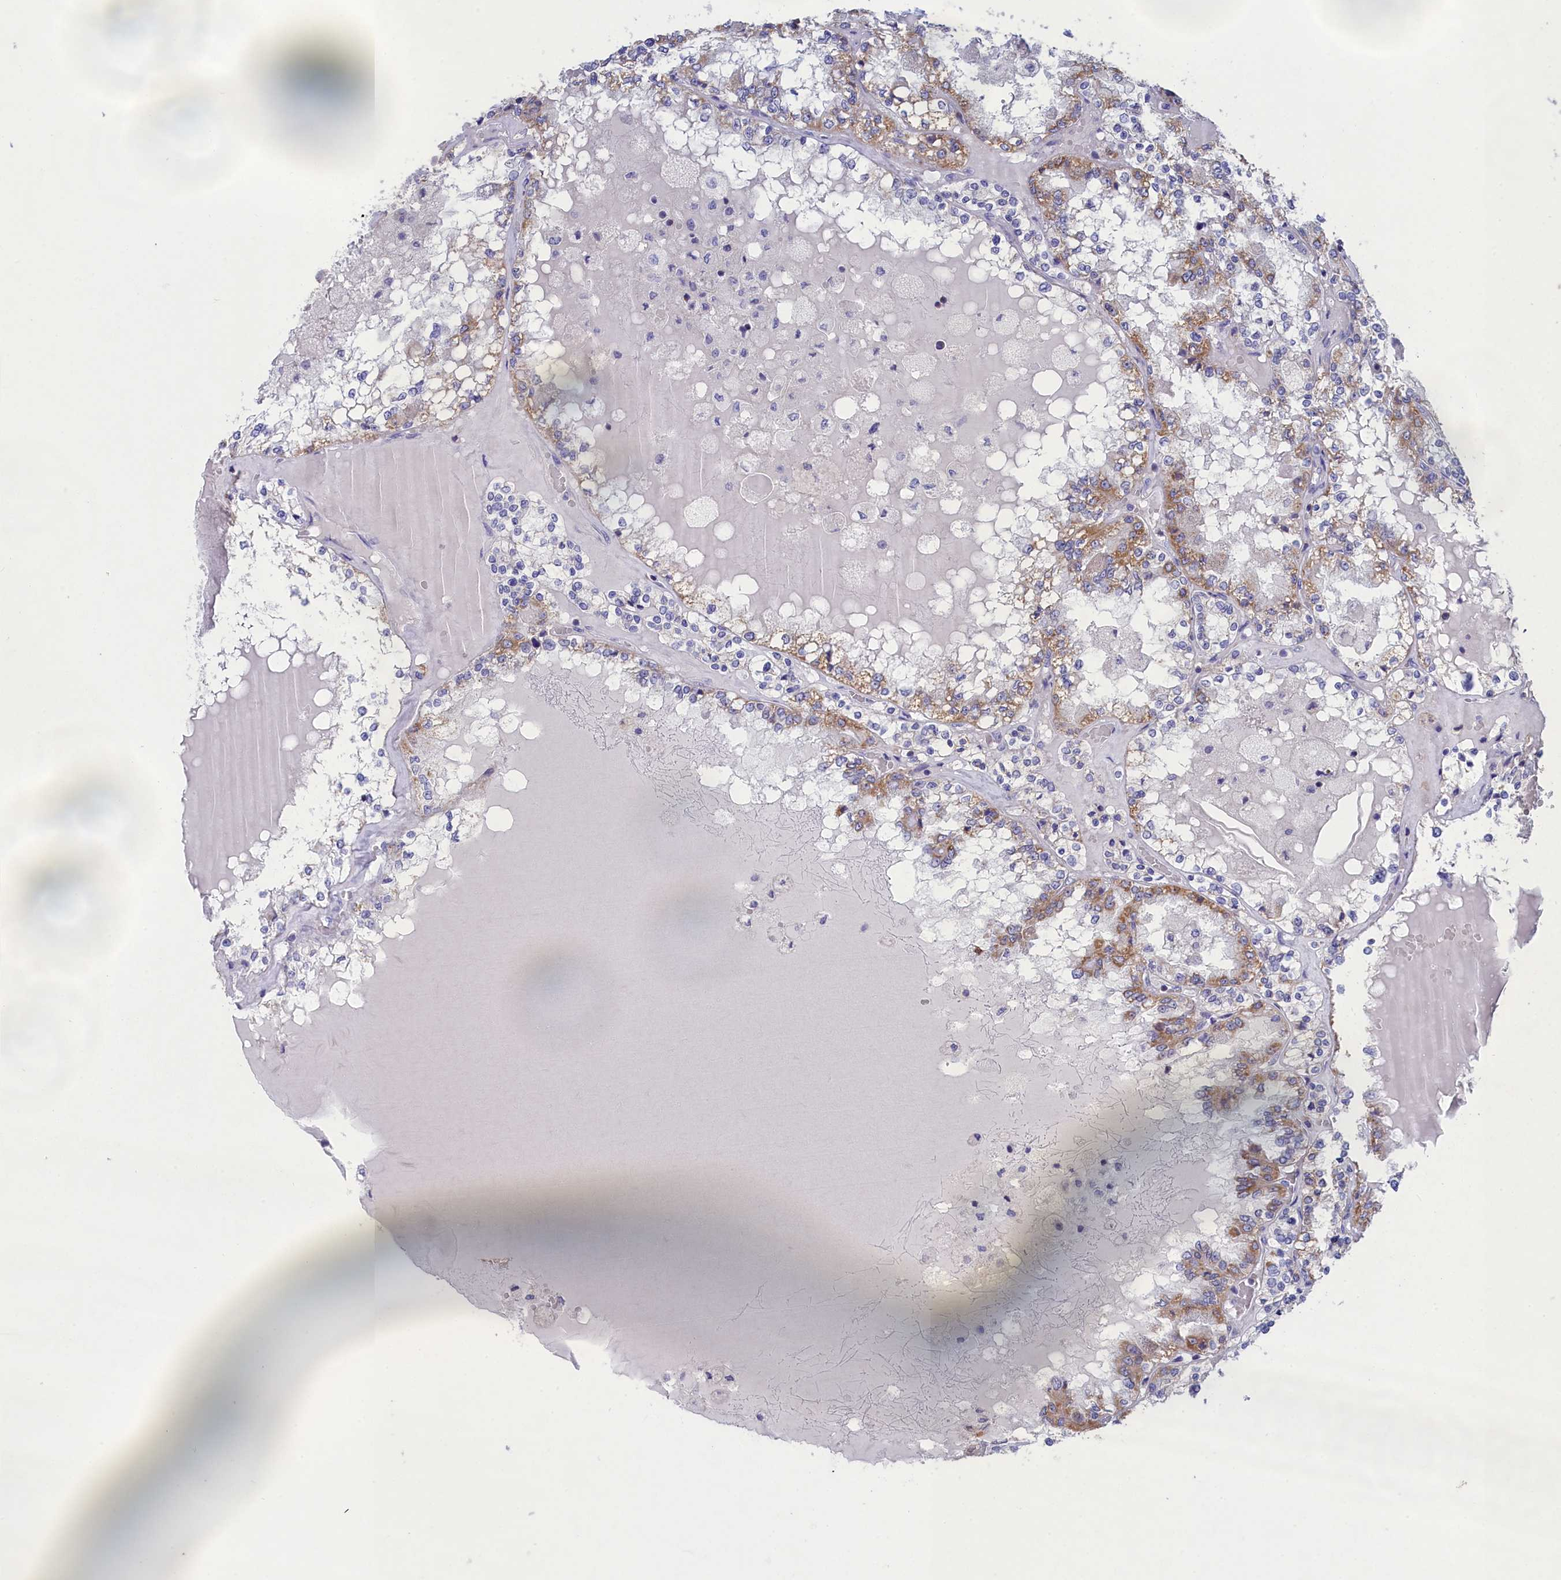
{"staining": {"intensity": "moderate", "quantity": "25%-75%", "location": "cytoplasmic/membranous"}, "tissue": "renal cancer", "cell_type": "Tumor cells", "image_type": "cancer", "snomed": [{"axis": "morphology", "description": "Adenocarcinoma, NOS"}, {"axis": "topography", "description": "Kidney"}], "caption": "Renal adenocarcinoma stained for a protein (brown) reveals moderate cytoplasmic/membranous positive expression in approximately 25%-75% of tumor cells.", "gene": "PRDM12", "patient": {"sex": "female", "age": 56}}